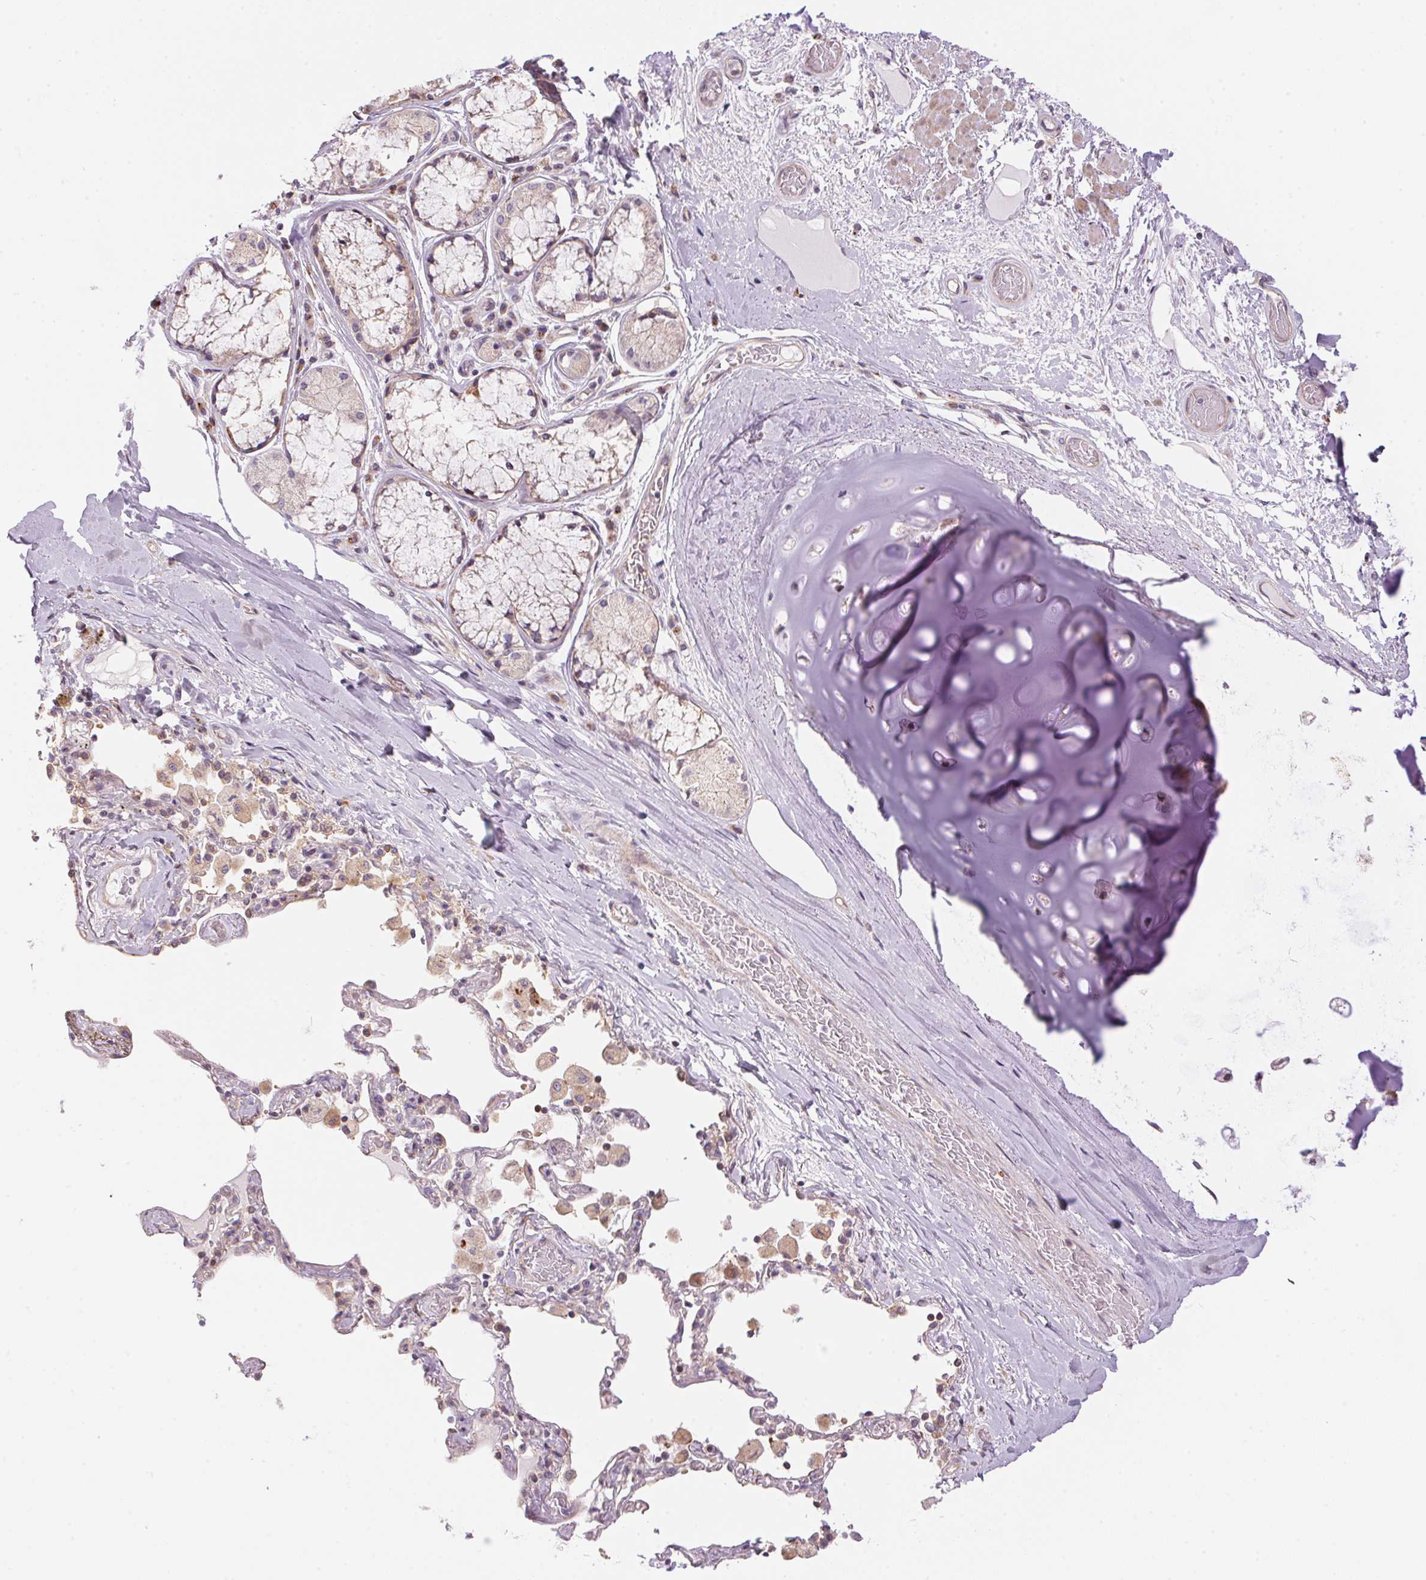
{"staining": {"intensity": "negative", "quantity": "none", "location": "none"}, "tissue": "soft tissue", "cell_type": "Chondrocytes", "image_type": "normal", "snomed": [{"axis": "morphology", "description": "Normal tissue, NOS"}, {"axis": "topography", "description": "Cartilage tissue"}, {"axis": "topography", "description": "Bronchus"}], "caption": "IHC of normal human soft tissue shows no expression in chondrocytes.", "gene": "UNC13B", "patient": {"sex": "male", "age": 64}}